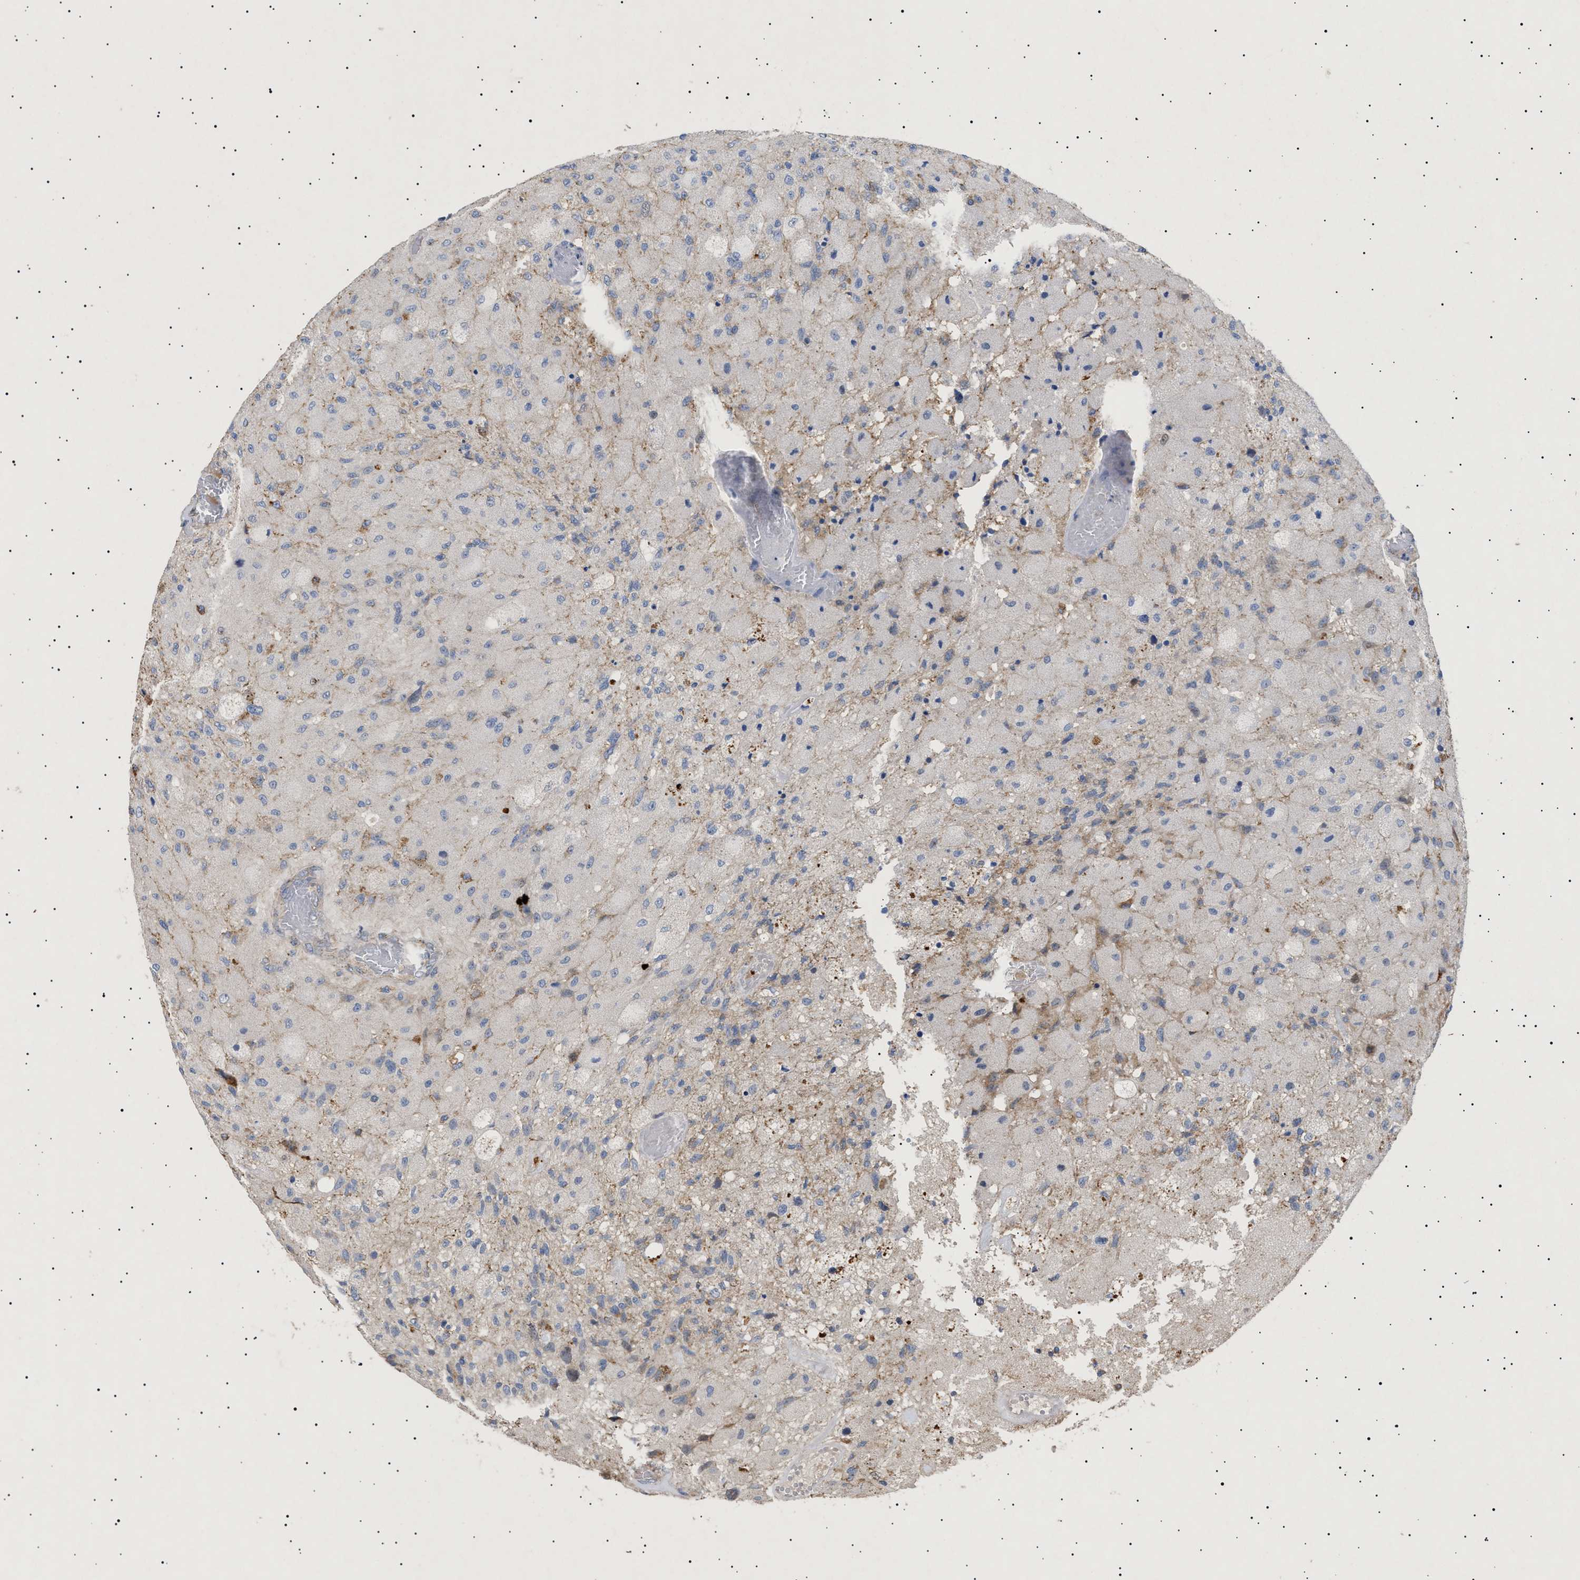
{"staining": {"intensity": "negative", "quantity": "none", "location": "none"}, "tissue": "glioma", "cell_type": "Tumor cells", "image_type": "cancer", "snomed": [{"axis": "morphology", "description": "Normal tissue, NOS"}, {"axis": "morphology", "description": "Glioma, malignant, High grade"}, {"axis": "topography", "description": "Cerebral cortex"}], "caption": "The IHC image has no significant positivity in tumor cells of malignant glioma (high-grade) tissue. (DAB (3,3'-diaminobenzidine) immunohistochemistry with hematoxylin counter stain).", "gene": "SIRT5", "patient": {"sex": "male", "age": 77}}